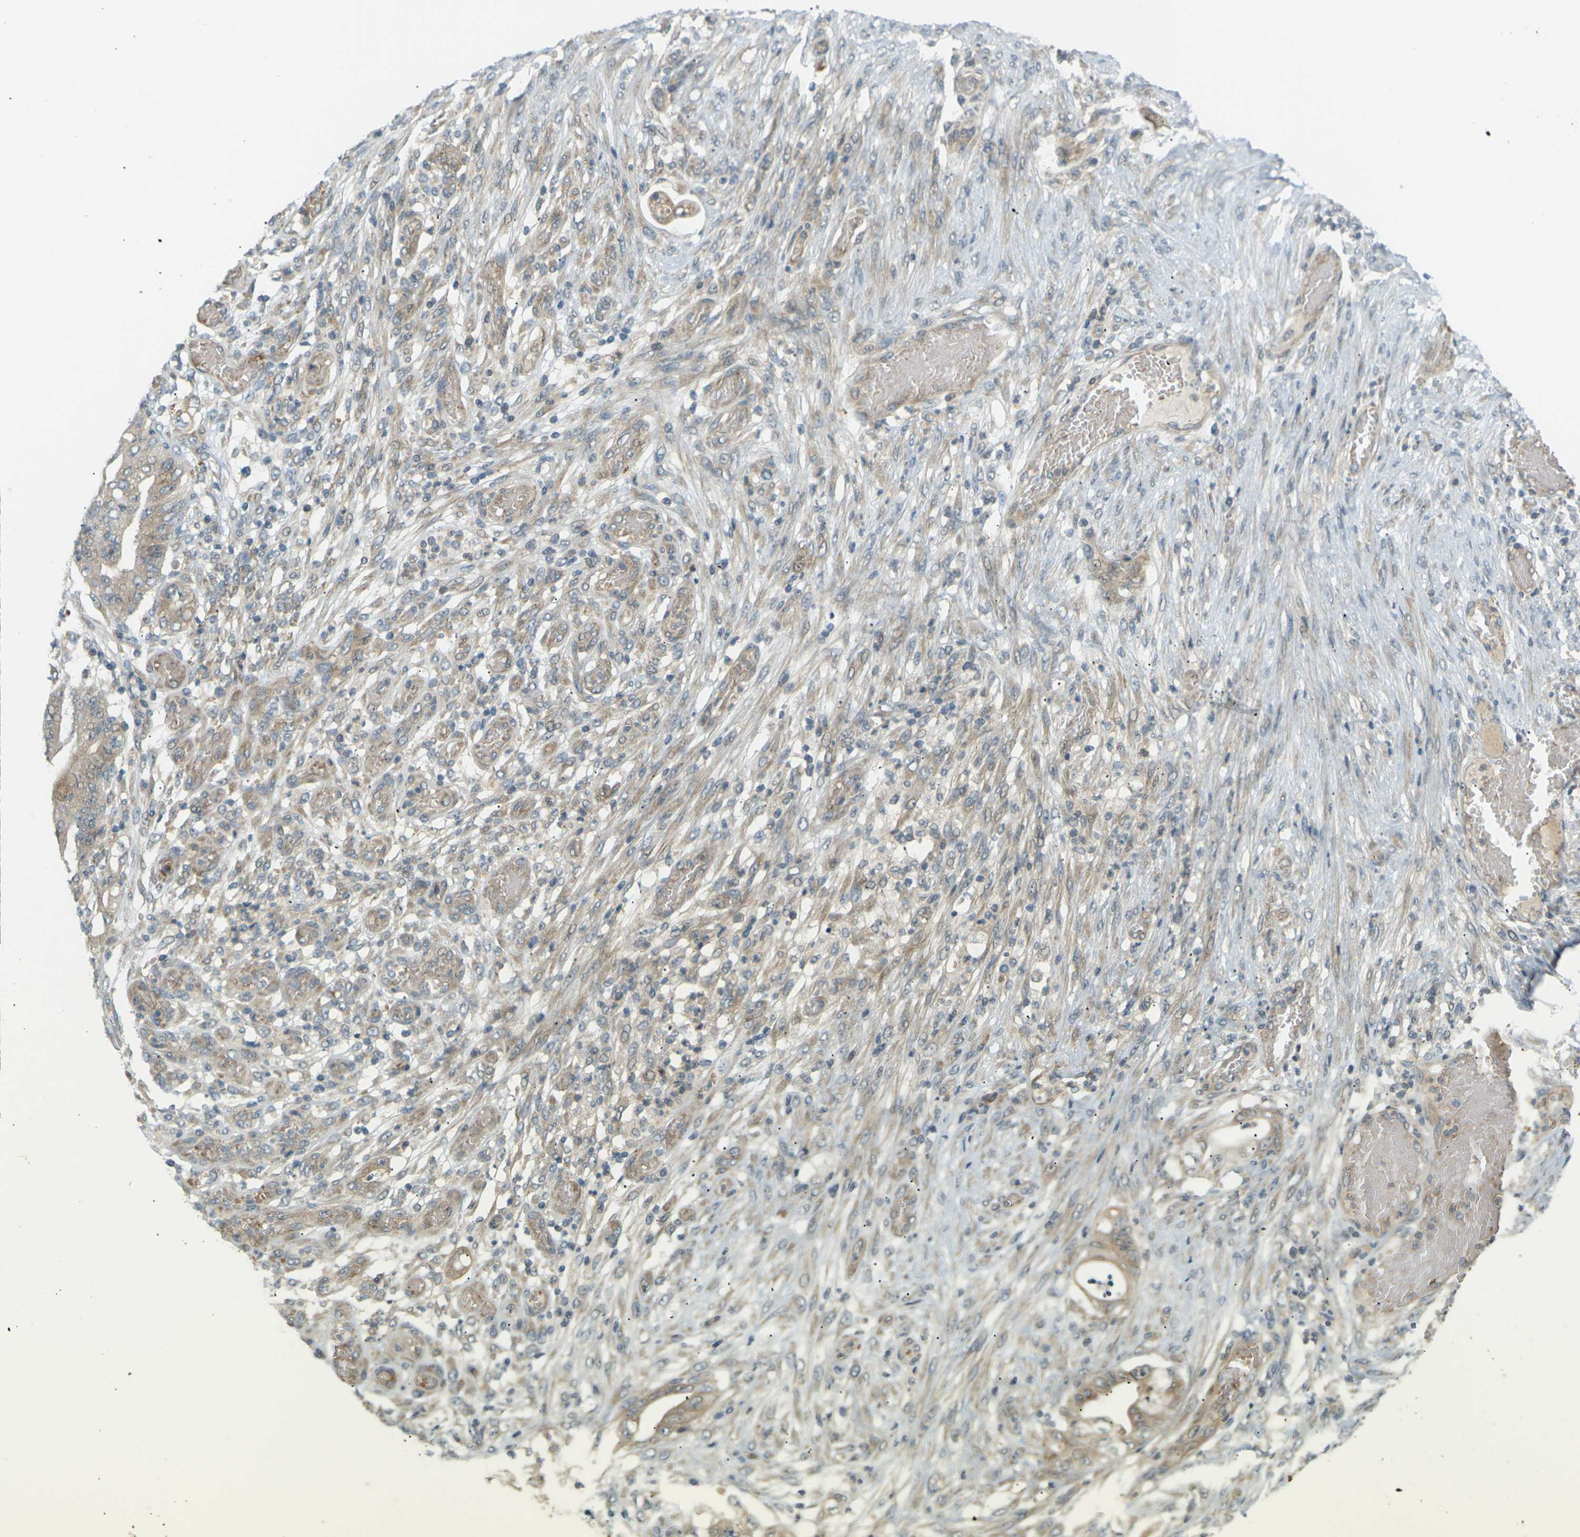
{"staining": {"intensity": "weak", "quantity": ">75%", "location": "cytoplasmic/membranous"}, "tissue": "stomach cancer", "cell_type": "Tumor cells", "image_type": "cancer", "snomed": [{"axis": "morphology", "description": "Adenocarcinoma, NOS"}, {"axis": "topography", "description": "Stomach"}], "caption": "Protein analysis of stomach adenocarcinoma tissue displays weak cytoplasmic/membranous staining in about >75% of tumor cells. (Brightfield microscopy of DAB IHC at high magnification).", "gene": "SOCS6", "patient": {"sex": "female", "age": 73}}